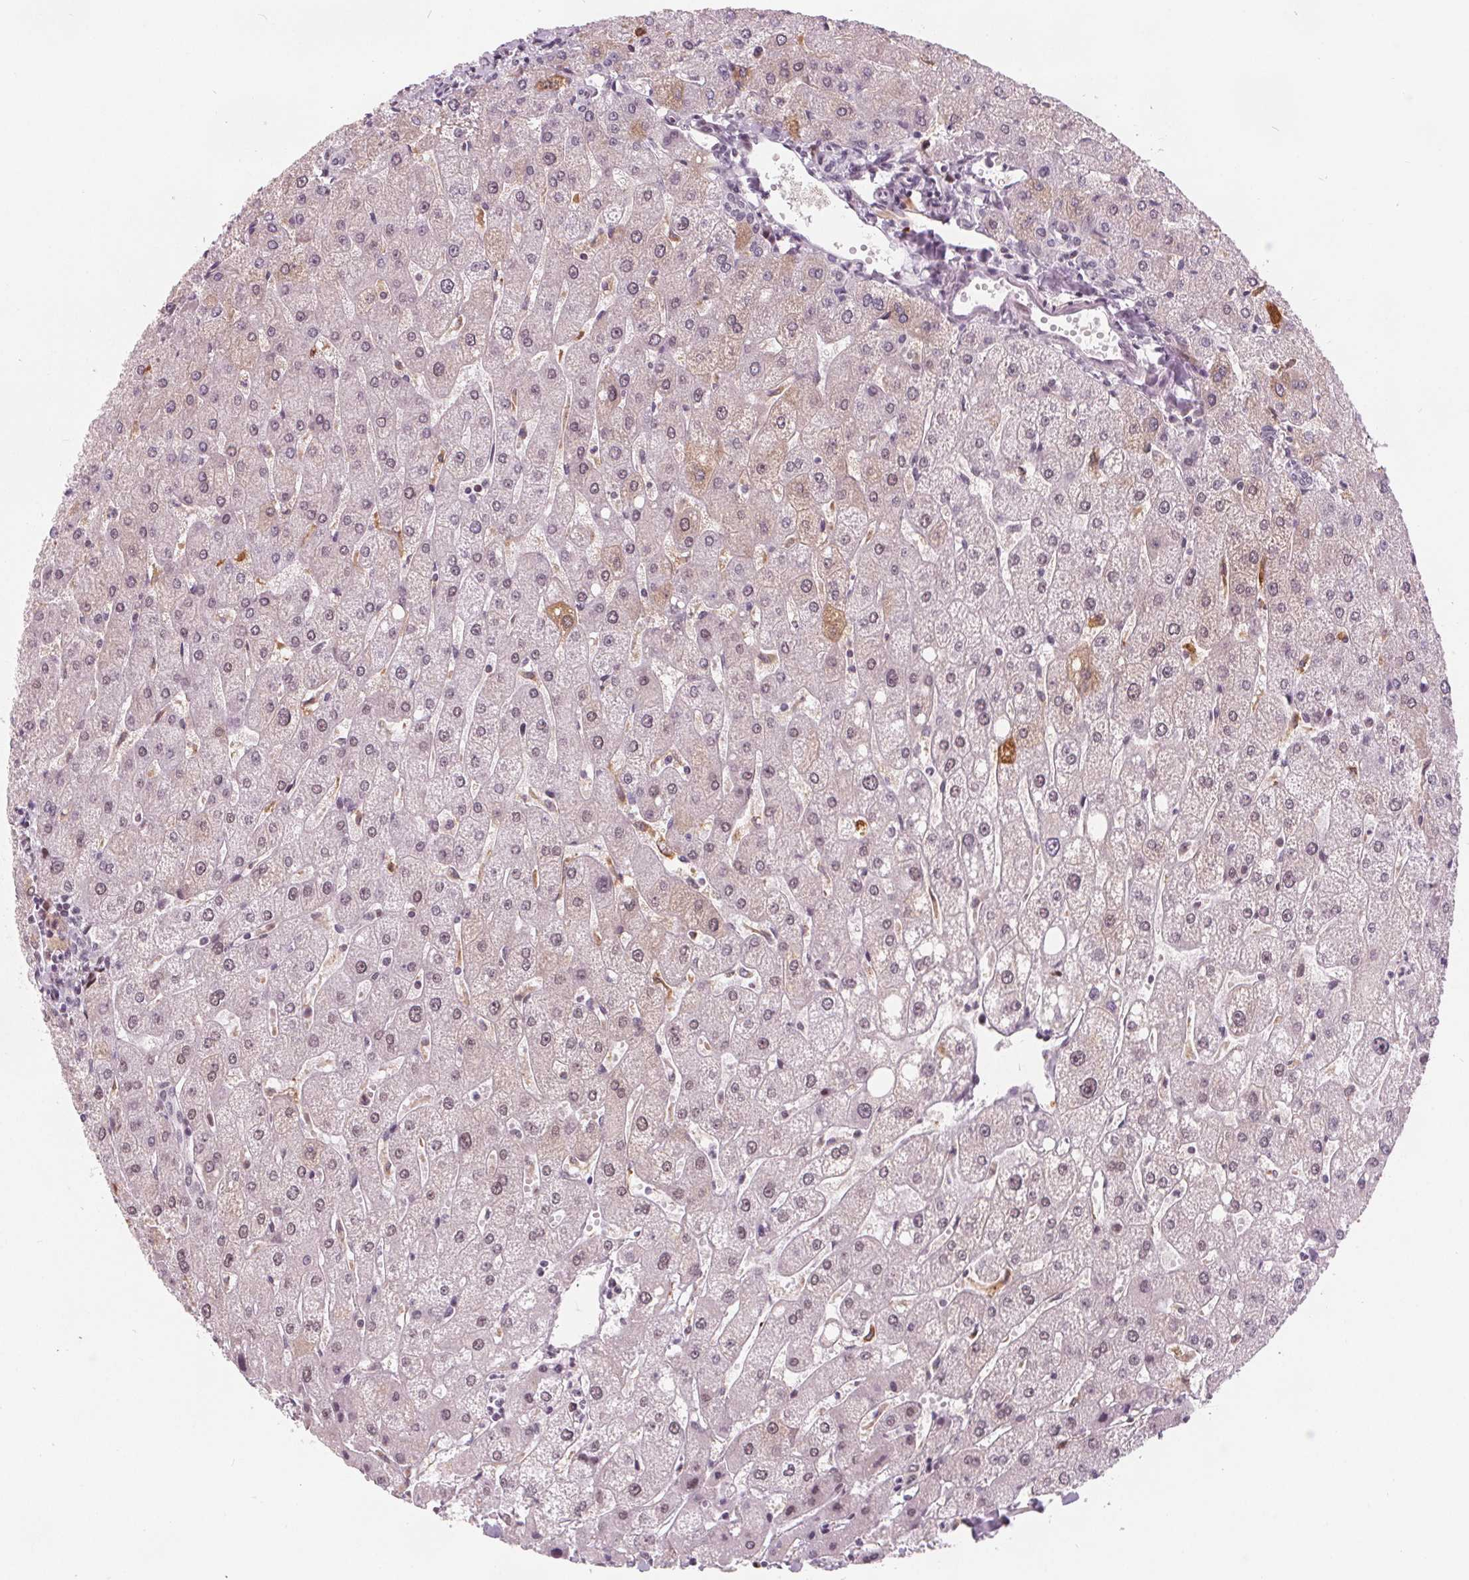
{"staining": {"intensity": "negative", "quantity": "none", "location": "none"}, "tissue": "liver", "cell_type": "Cholangiocytes", "image_type": "normal", "snomed": [{"axis": "morphology", "description": "Normal tissue, NOS"}, {"axis": "topography", "description": "Liver"}], "caption": "High power microscopy micrograph of an IHC image of unremarkable liver, revealing no significant staining in cholangiocytes.", "gene": "DPM2", "patient": {"sex": "male", "age": 67}}